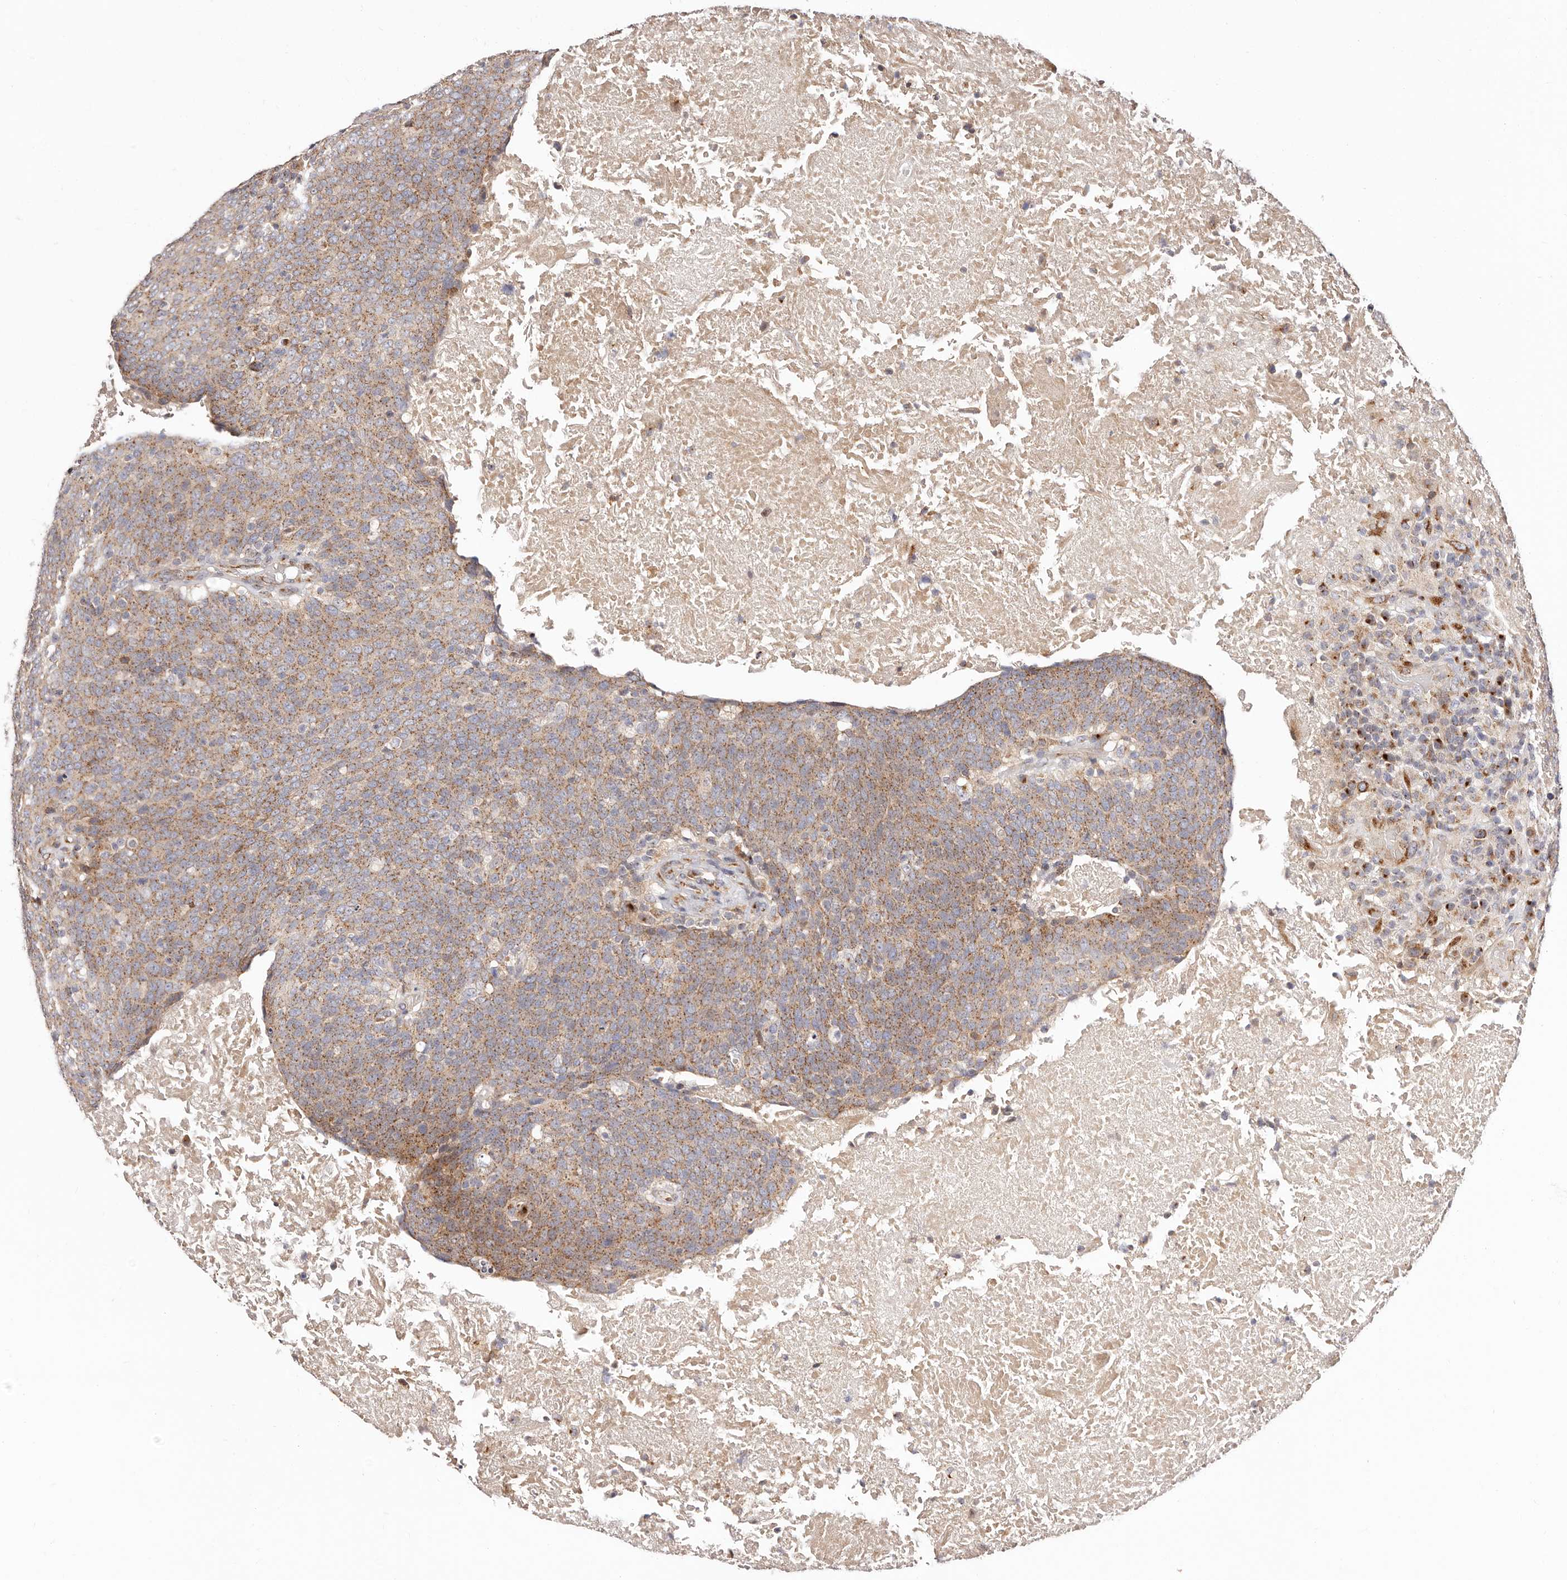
{"staining": {"intensity": "moderate", "quantity": ">75%", "location": "cytoplasmic/membranous"}, "tissue": "head and neck cancer", "cell_type": "Tumor cells", "image_type": "cancer", "snomed": [{"axis": "morphology", "description": "Squamous cell carcinoma, NOS"}, {"axis": "morphology", "description": "Squamous cell carcinoma, metastatic, NOS"}, {"axis": "topography", "description": "Lymph node"}, {"axis": "topography", "description": "Head-Neck"}], "caption": "This image displays head and neck cancer (metastatic squamous cell carcinoma) stained with IHC to label a protein in brown. The cytoplasmic/membranous of tumor cells show moderate positivity for the protein. Nuclei are counter-stained blue.", "gene": "MAPK6", "patient": {"sex": "male", "age": 62}}